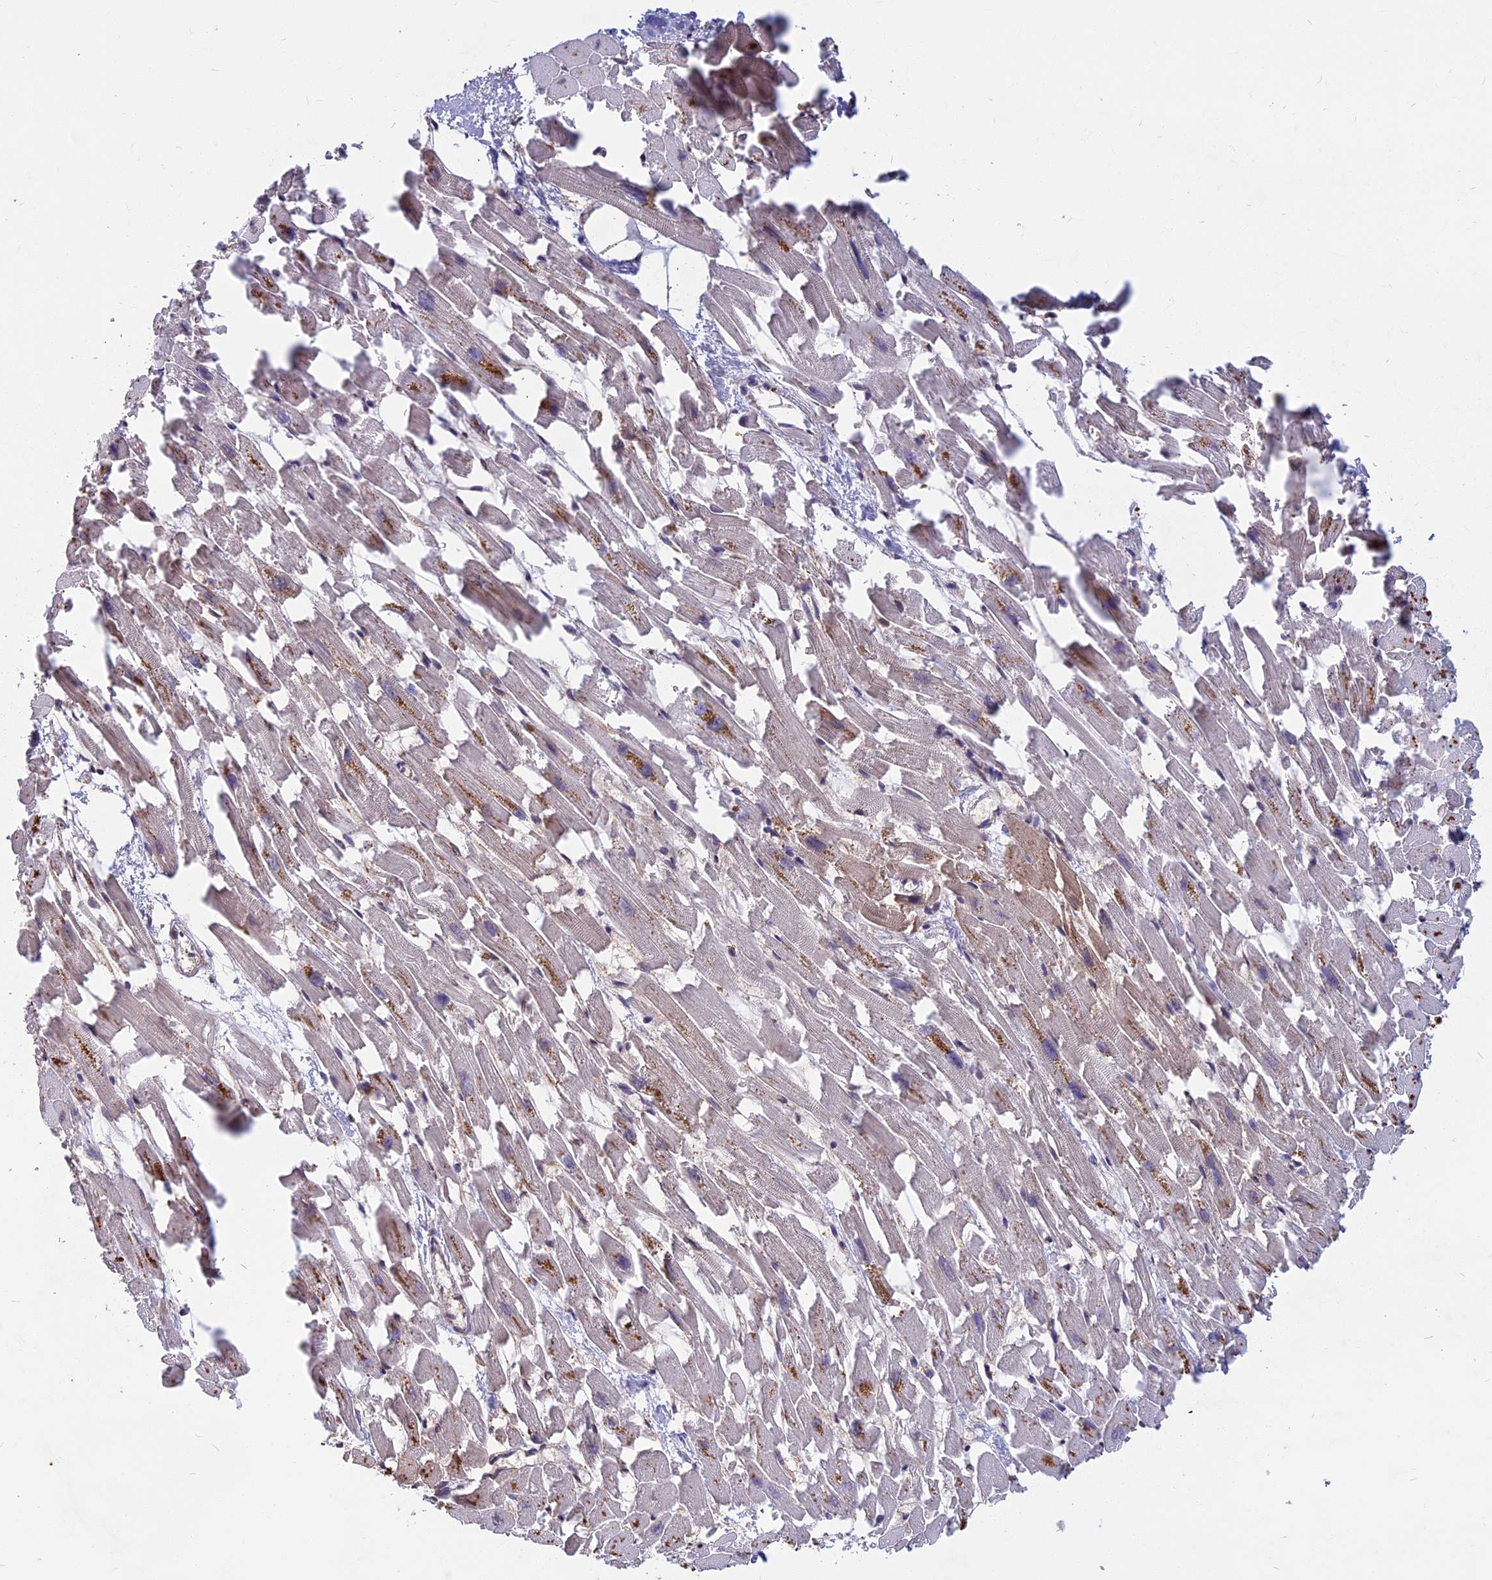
{"staining": {"intensity": "moderate", "quantity": "<25%", "location": "cytoplasmic/membranous"}, "tissue": "heart muscle", "cell_type": "Cardiomyocytes", "image_type": "normal", "snomed": [{"axis": "morphology", "description": "Normal tissue, NOS"}, {"axis": "topography", "description": "Heart"}], "caption": "A brown stain labels moderate cytoplasmic/membranous positivity of a protein in cardiomyocytes of normal heart muscle. The staining was performed using DAB, with brown indicating positive protein expression. Nuclei are stained blue with hematoxylin.", "gene": "SPG11", "patient": {"sex": "female", "age": 64}}